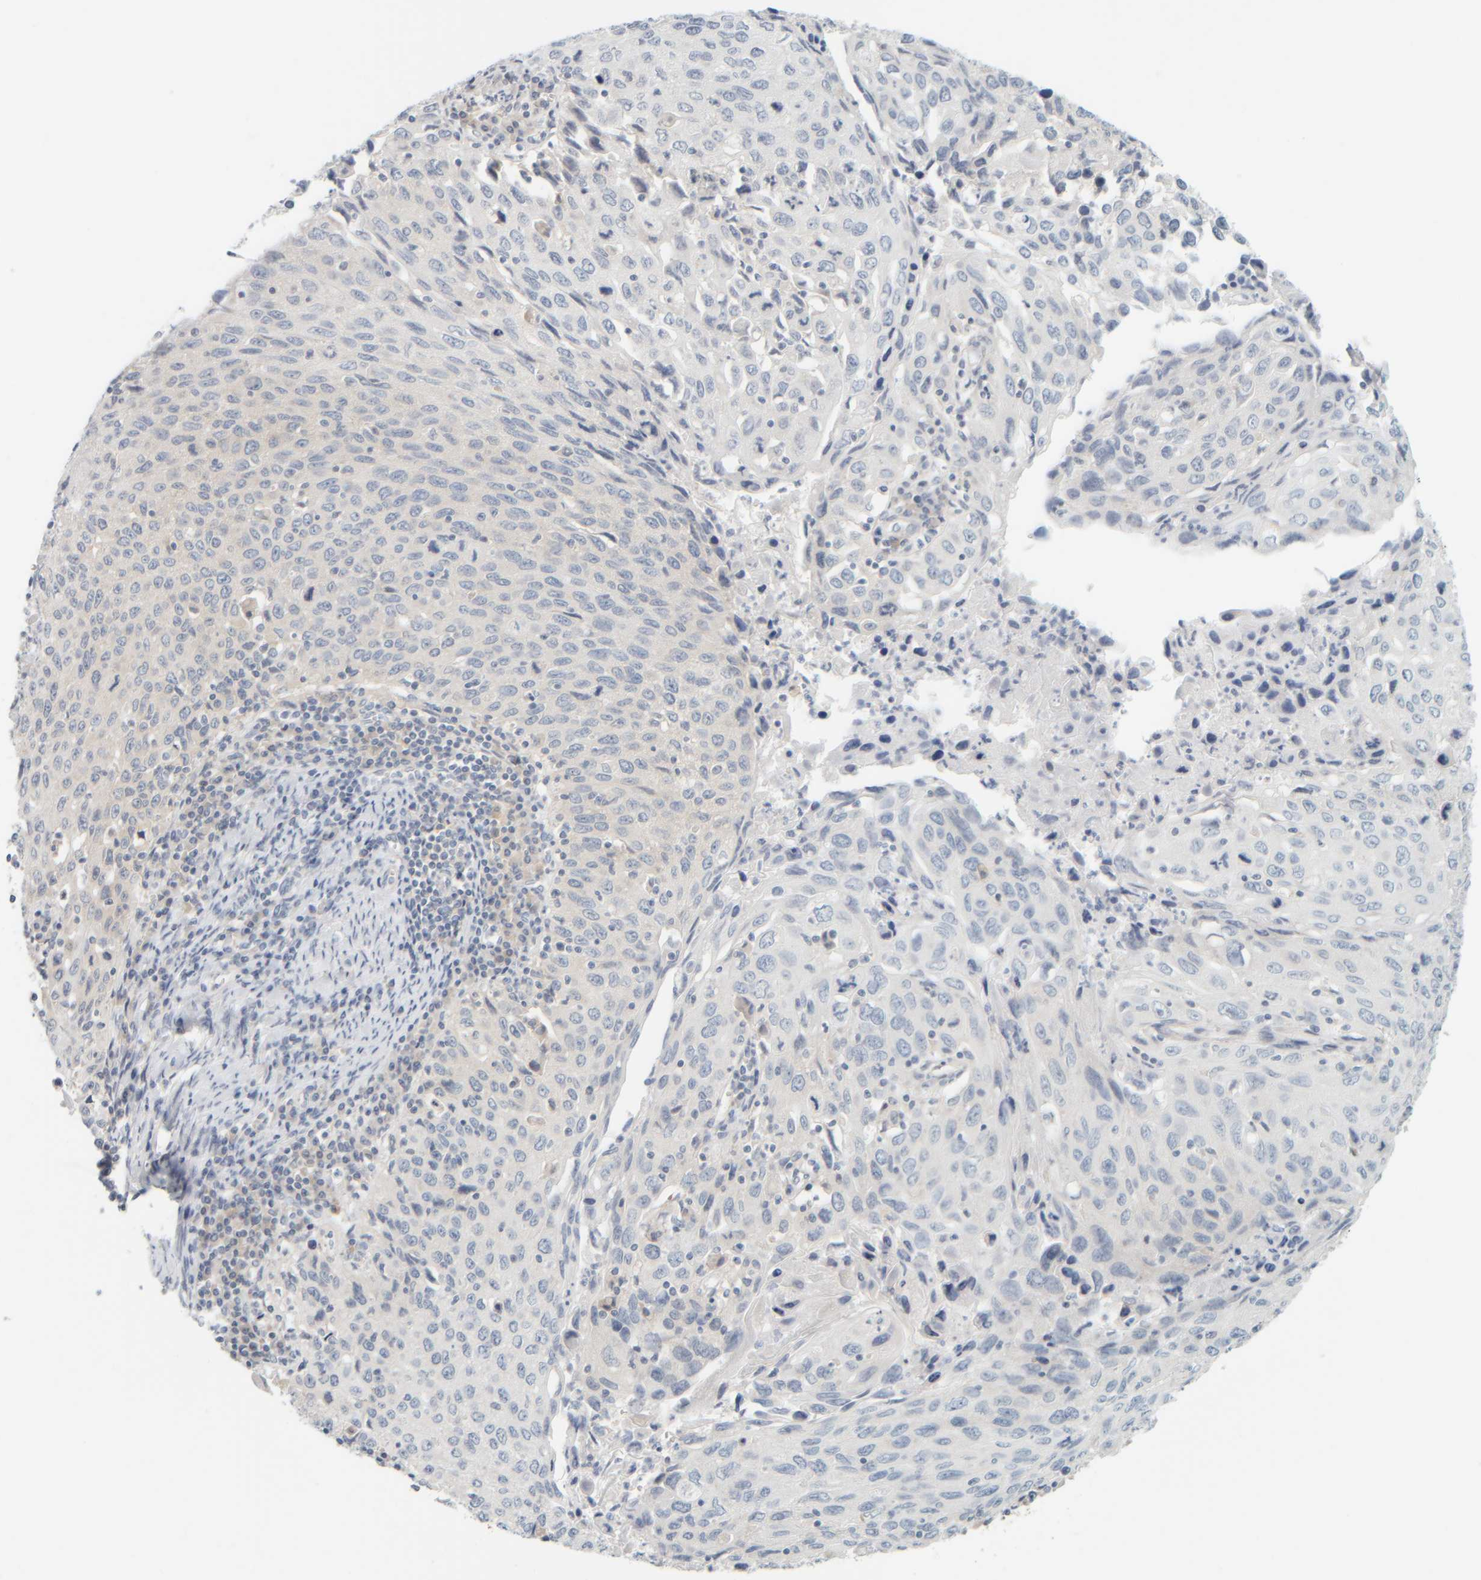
{"staining": {"intensity": "negative", "quantity": "none", "location": "none"}, "tissue": "cervical cancer", "cell_type": "Tumor cells", "image_type": "cancer", "snomed": [{"axis": "morphology", "description": "Squamous cell carcinoma, NOS"}, {"axis": "topography", "description": "Cervix"}], "caption": "The image demonstrates no significant staining in tumor cells of cervical cancer.", "gene": "PTGES3L-AARSD1", "patient": {"sex": "female", "age": 53}}